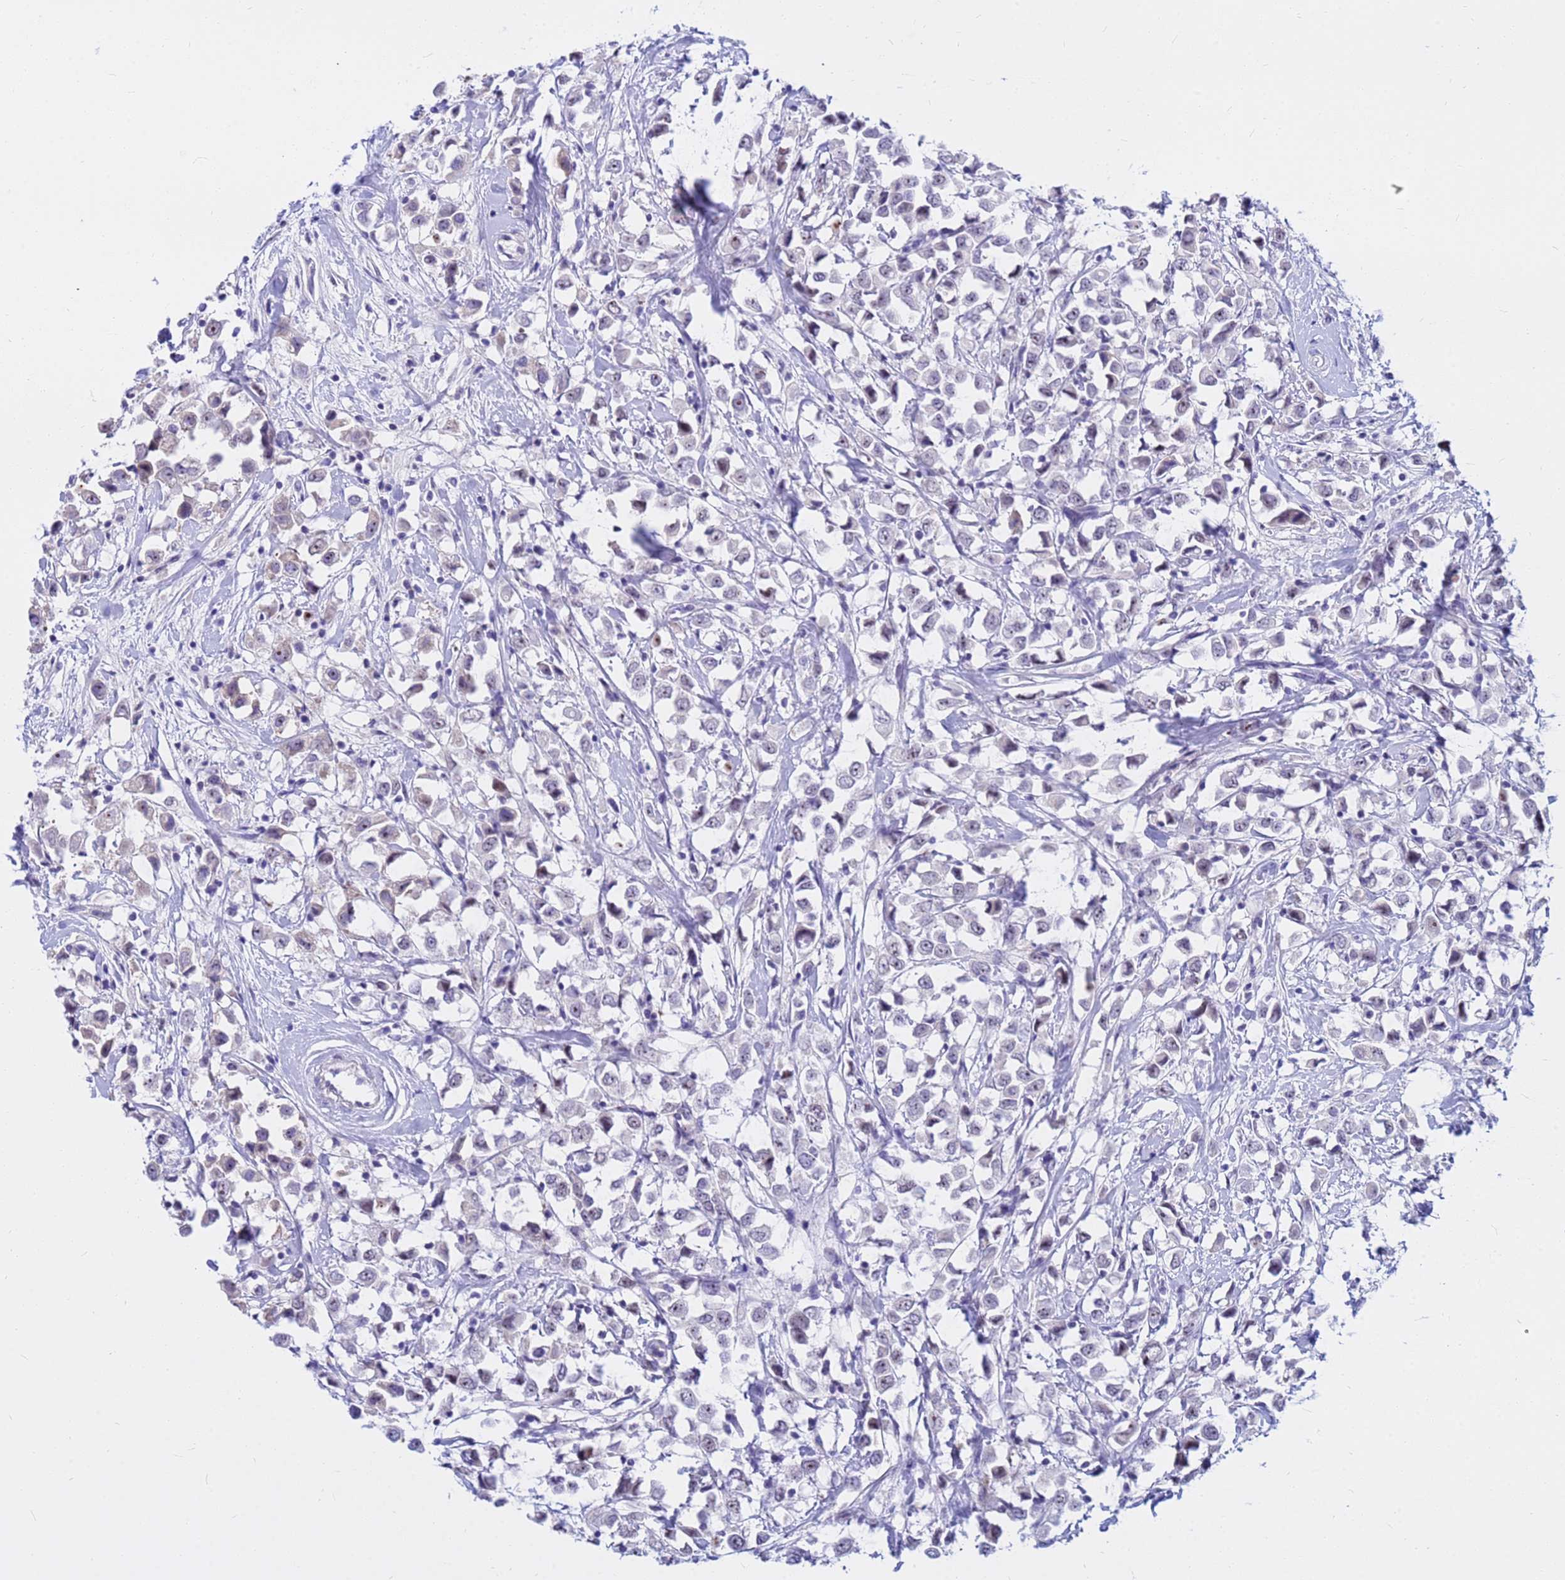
{"staining": {"intensity": "weak", "quantity": "<25%", "location": "nuclear"}, "tissue": "breast cancer", "cell_type": "Tumor cells", "image_type": "cancer", "snomed": [{"axis": "morphology", "description": "Duct carcinoma"}, {"axis": "topography", "description": "Breast"}], "caption": "A high-resolution image shows IHC staining of infiltrating ductal carcinoma (breast), which displays no significant positivity in tumor cells.", "gene": "DMRTC2", "patient": {"sex": "female", "age": 61}}